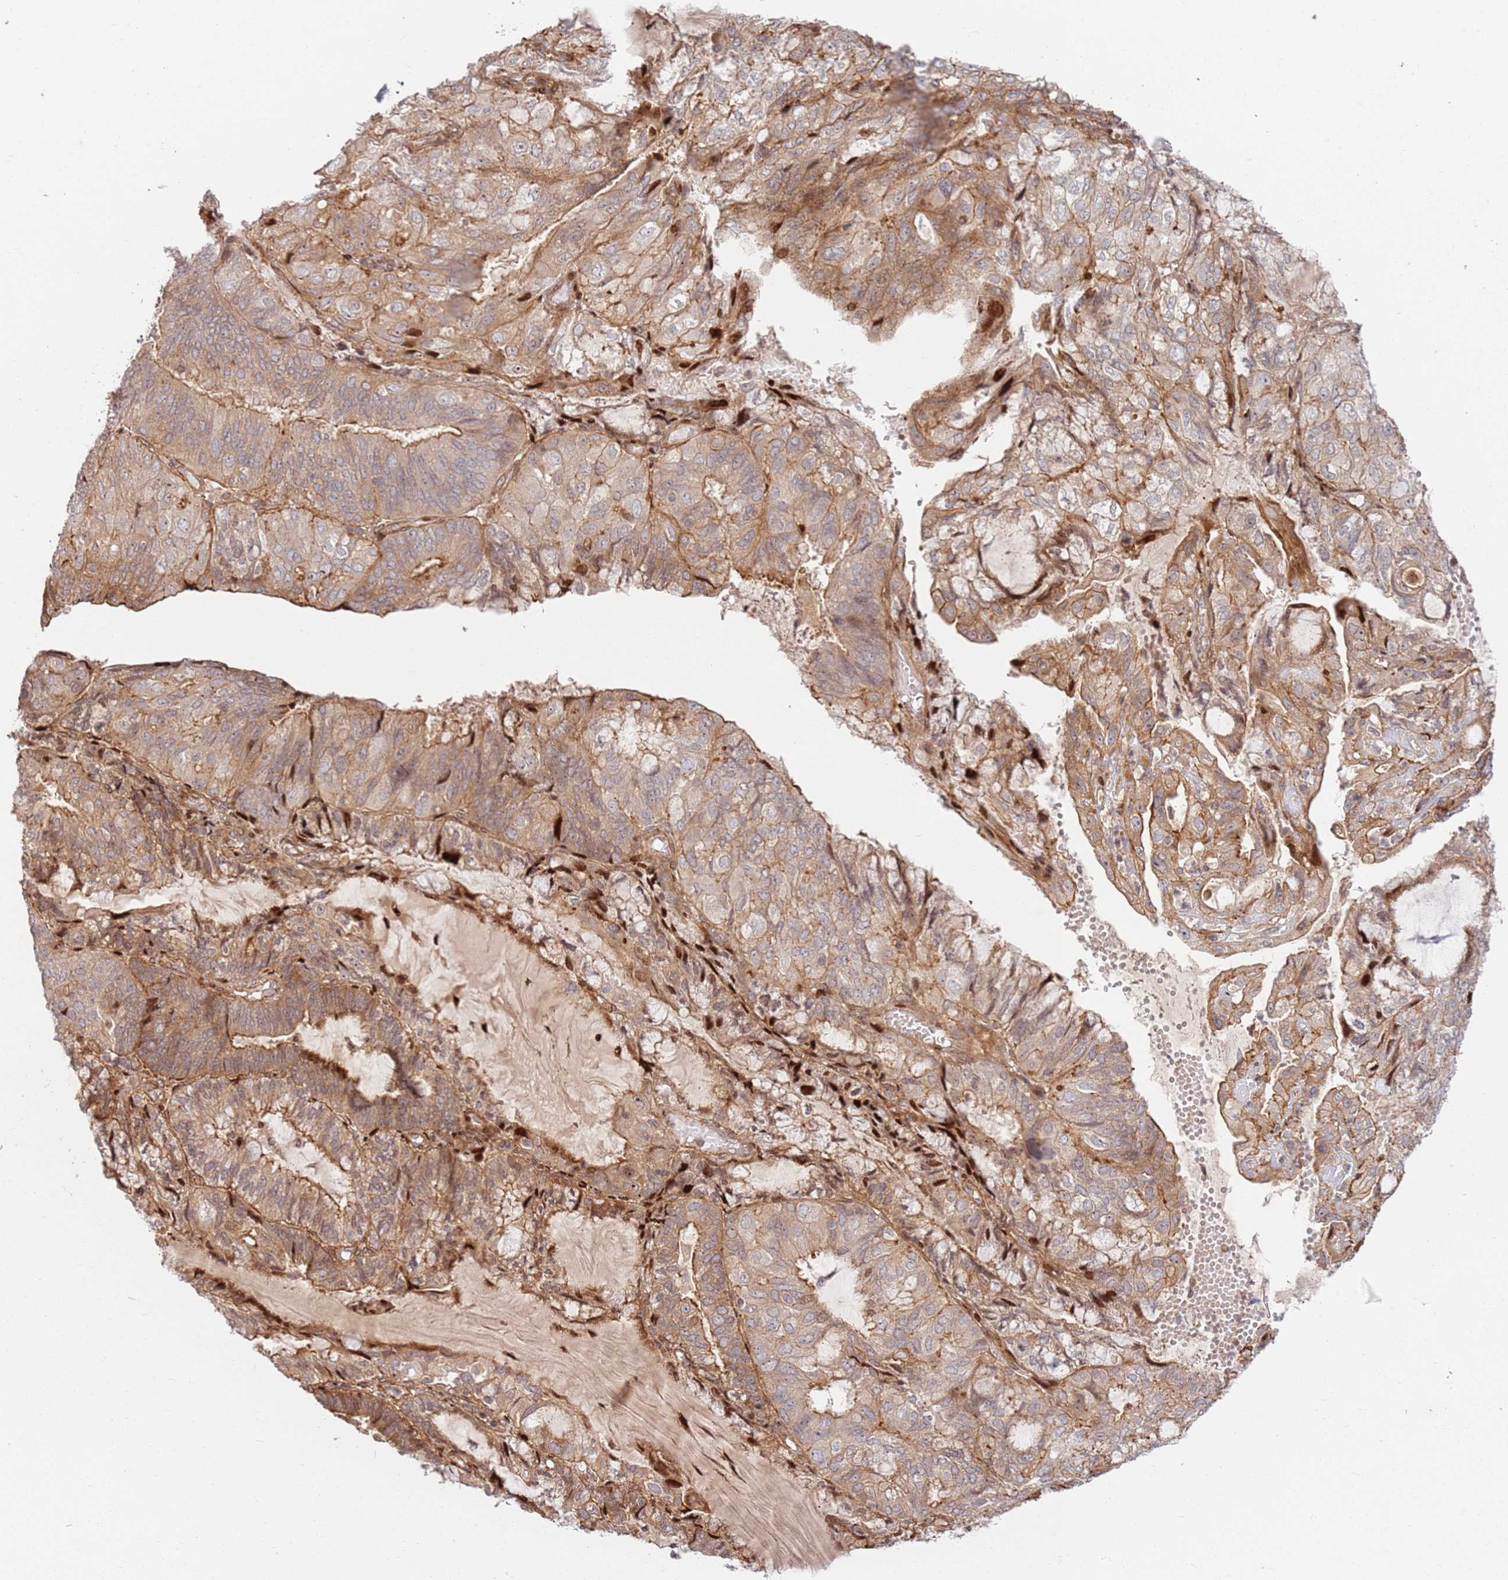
{"staining": {"intensity": "moderate", "quantity": ">75%", "location": "cytoplasmic/membranous"}, "tissue": "endometrial cancer", "cell_type": "Tumor cells", "image_type": "cancer", "snomed": [{"axis": "morphology", "description": "Adenocarcinoma, NOS"}, {"axis": "topography", "description": "Endometrium"}], "caption": "The immunohistochemical stain shows moderate cytoplasmic/membranous positivity in tumor cells of endometrial cancer tissue. (DAB (3,3'-diaminobenzidine) = brown stain, brightfield microscopy at high magnification).", "gene": "TMEM233", "patient": {"sex": "female", "age": 81}}